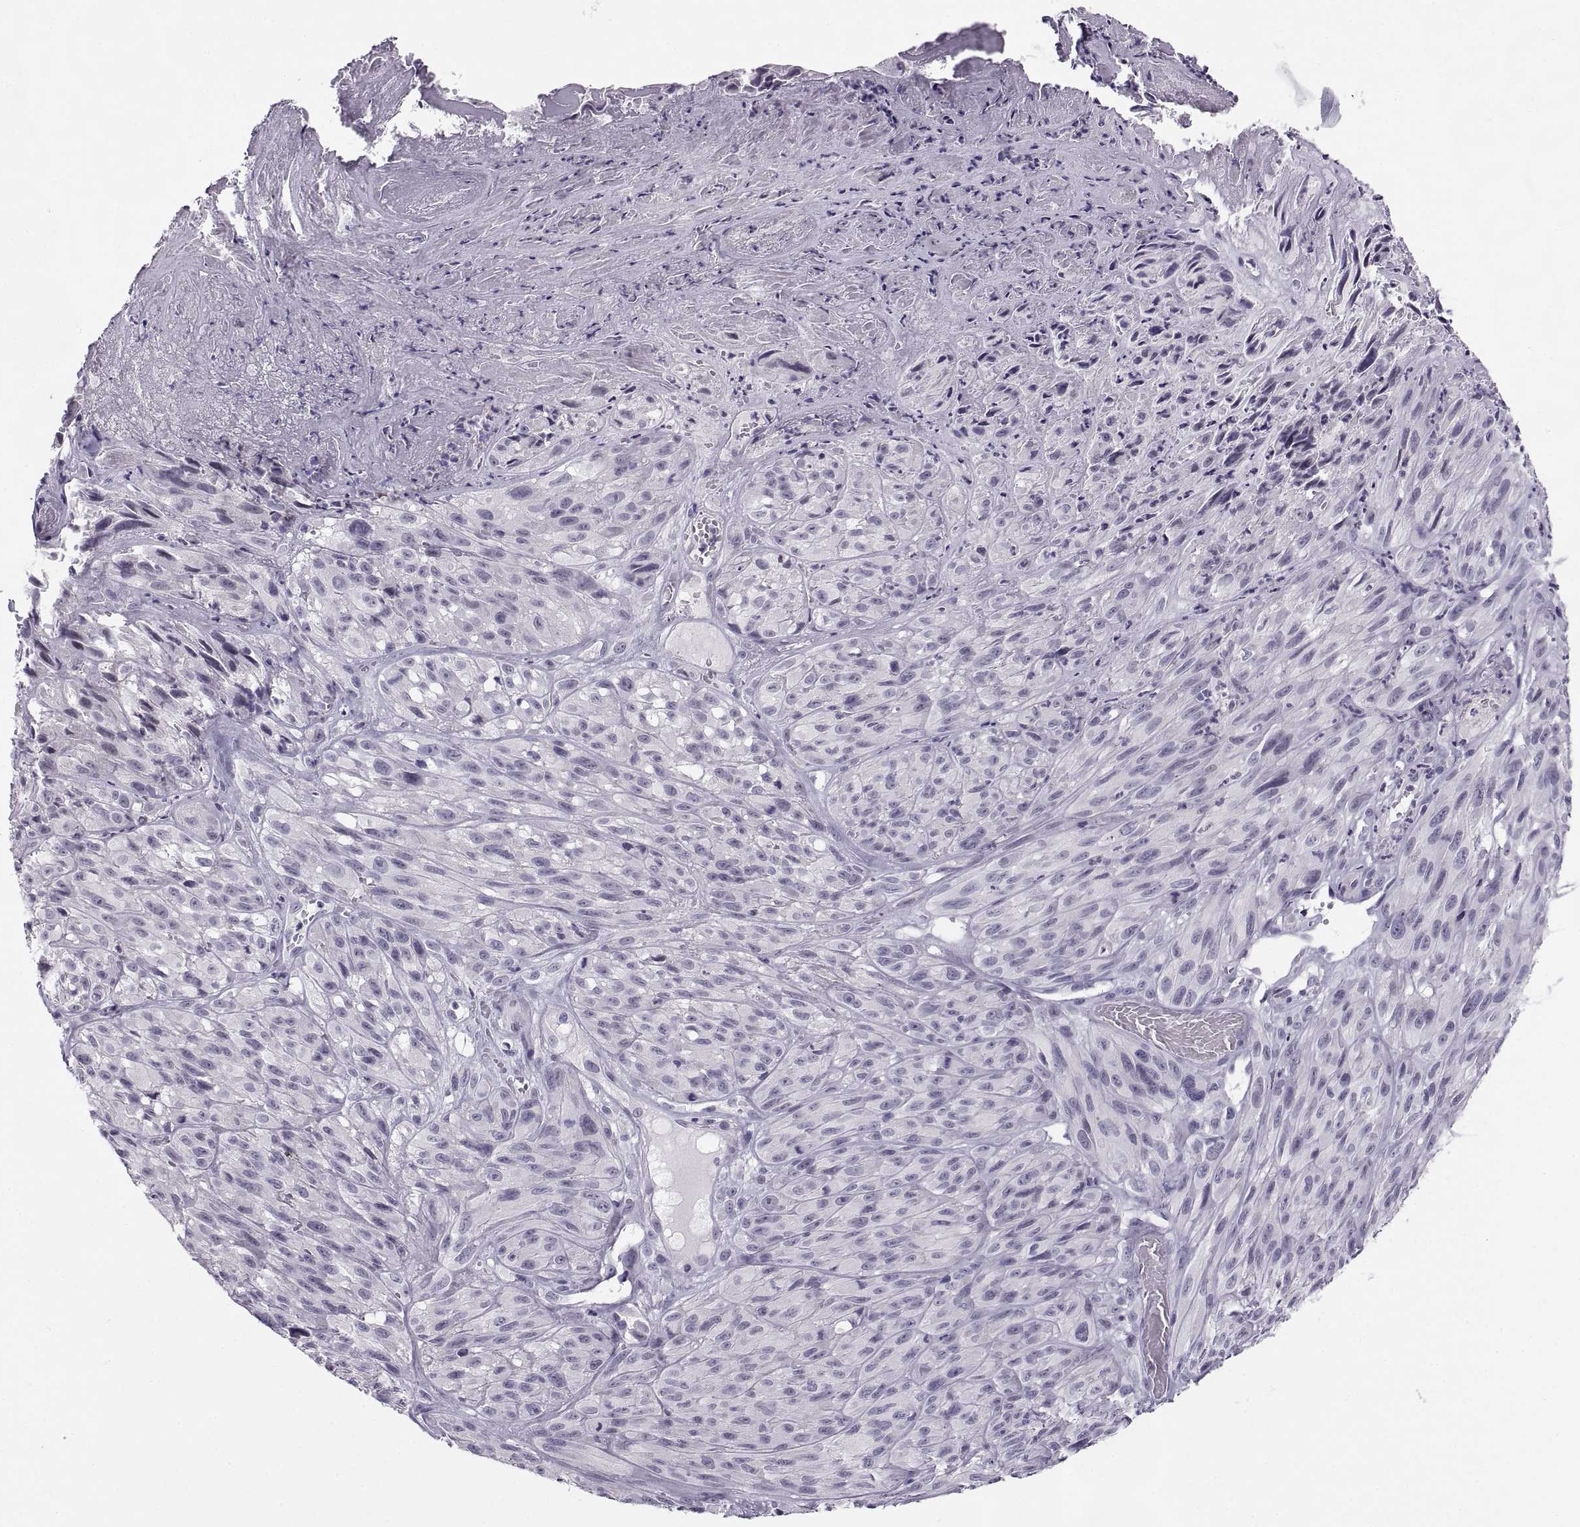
{"staining": {"intensity": "negative", "quantity": "none", "location": "none"}, "tissue": "melanoma", "cell_type": "Tumor cells", "image_type": "cancer", "snomed": [{"axis": "morphology", "description": "Malignant melanoma, NOS"}, {"axis": "topography", "description": "Skin"}], "caption": "Tumor cells show no significant protein staining in malignant melanoma.", "gene": "C3orf22", "patient": {"sex": "male", "age": 51}}